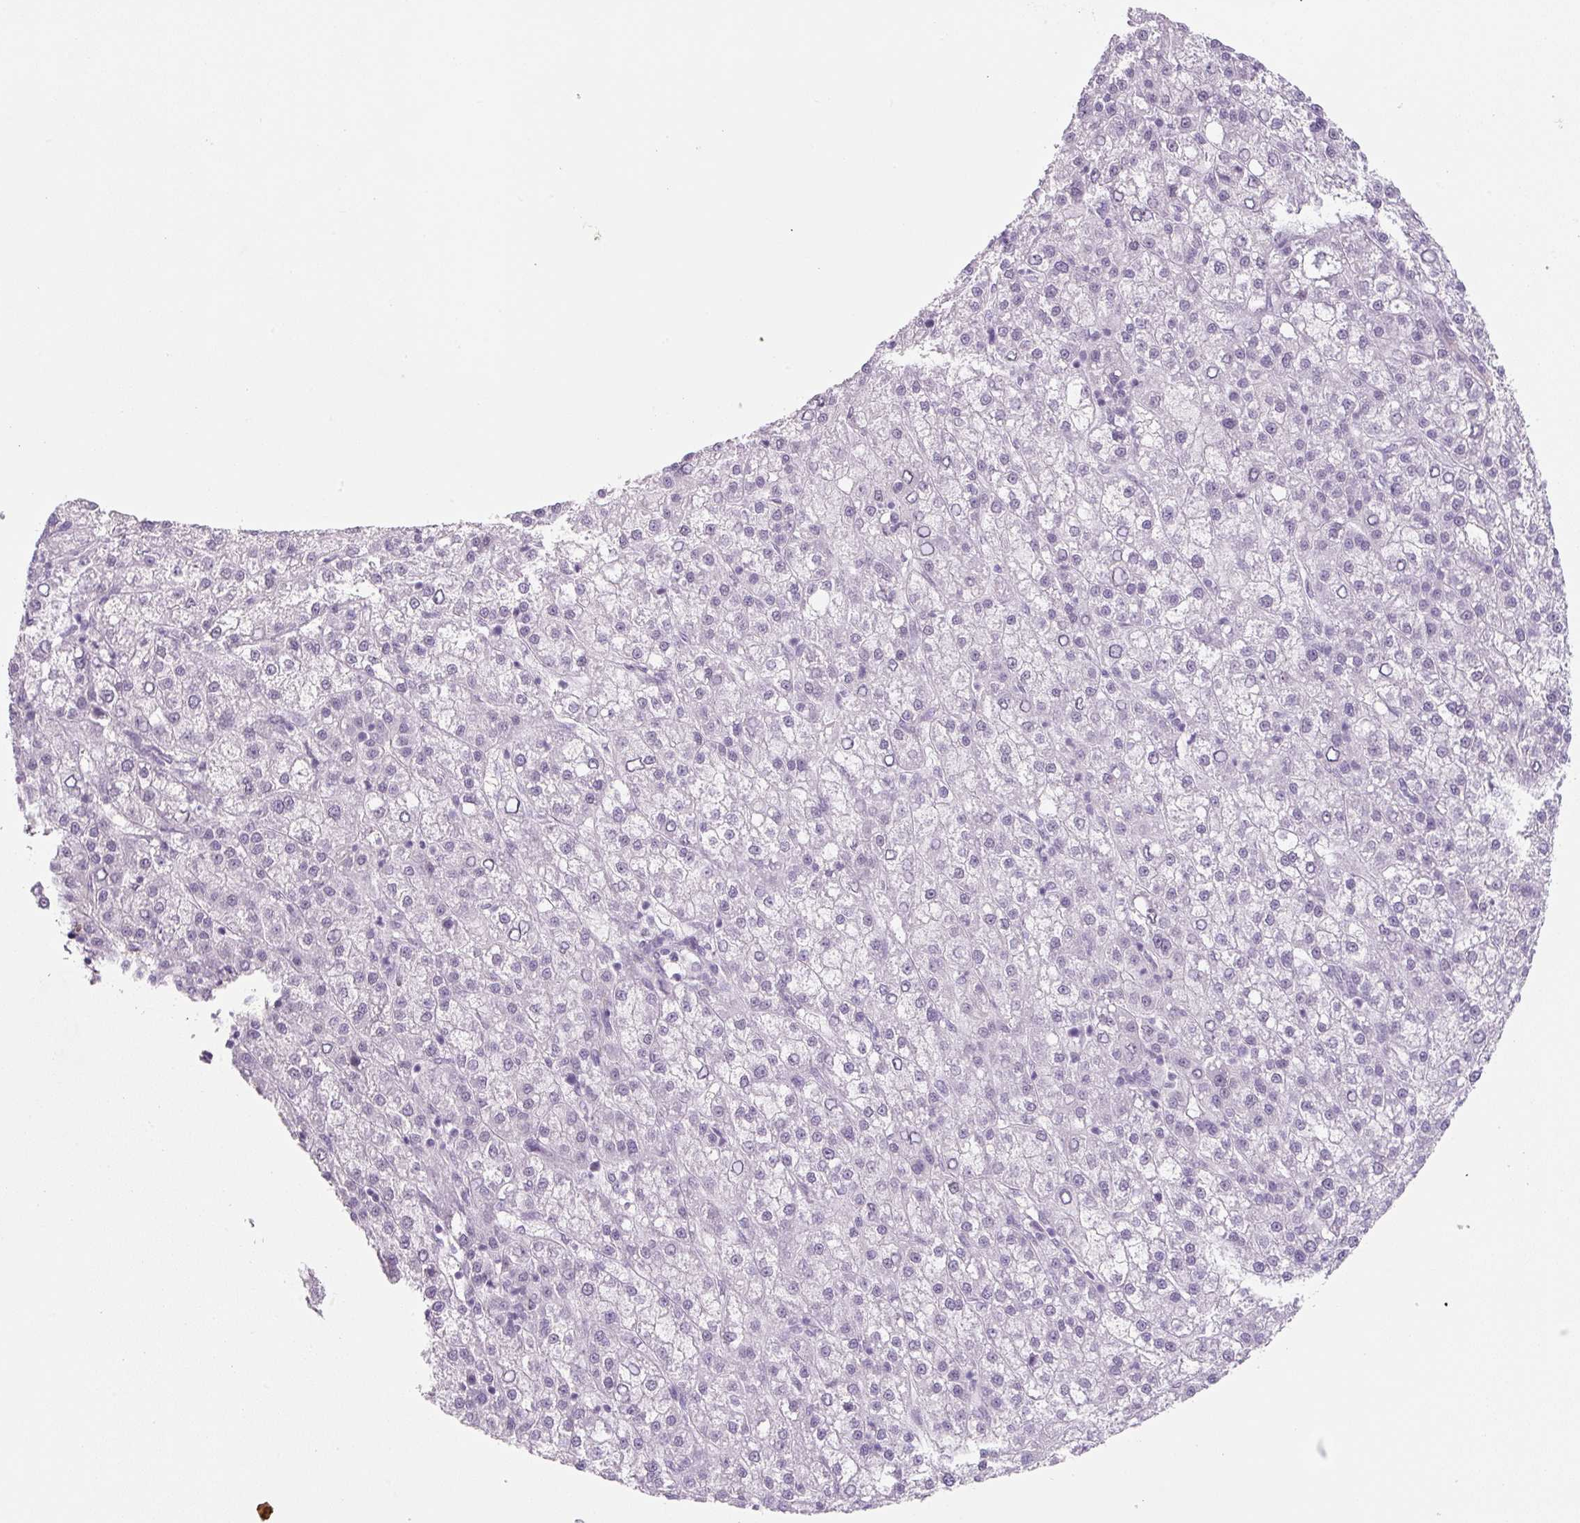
{"staining": {"intensity": "negative", "quantity": "none", "location": "none"}, "tissue": "liver cancer", "cell_type": "Tumor cells", "image_type": "cancer", "snomed": [{"axis": "morphology", "description": "Carcinoma, Hepatocellular, NOS"}, {"axis": "topography", "description": "Liver"}], "caption": "Tumor cells show no significant protein staining in hepatocellular carcinoma (liver).", "gene": "PRM1", "patient": {"sex": "female", "age": 58}}